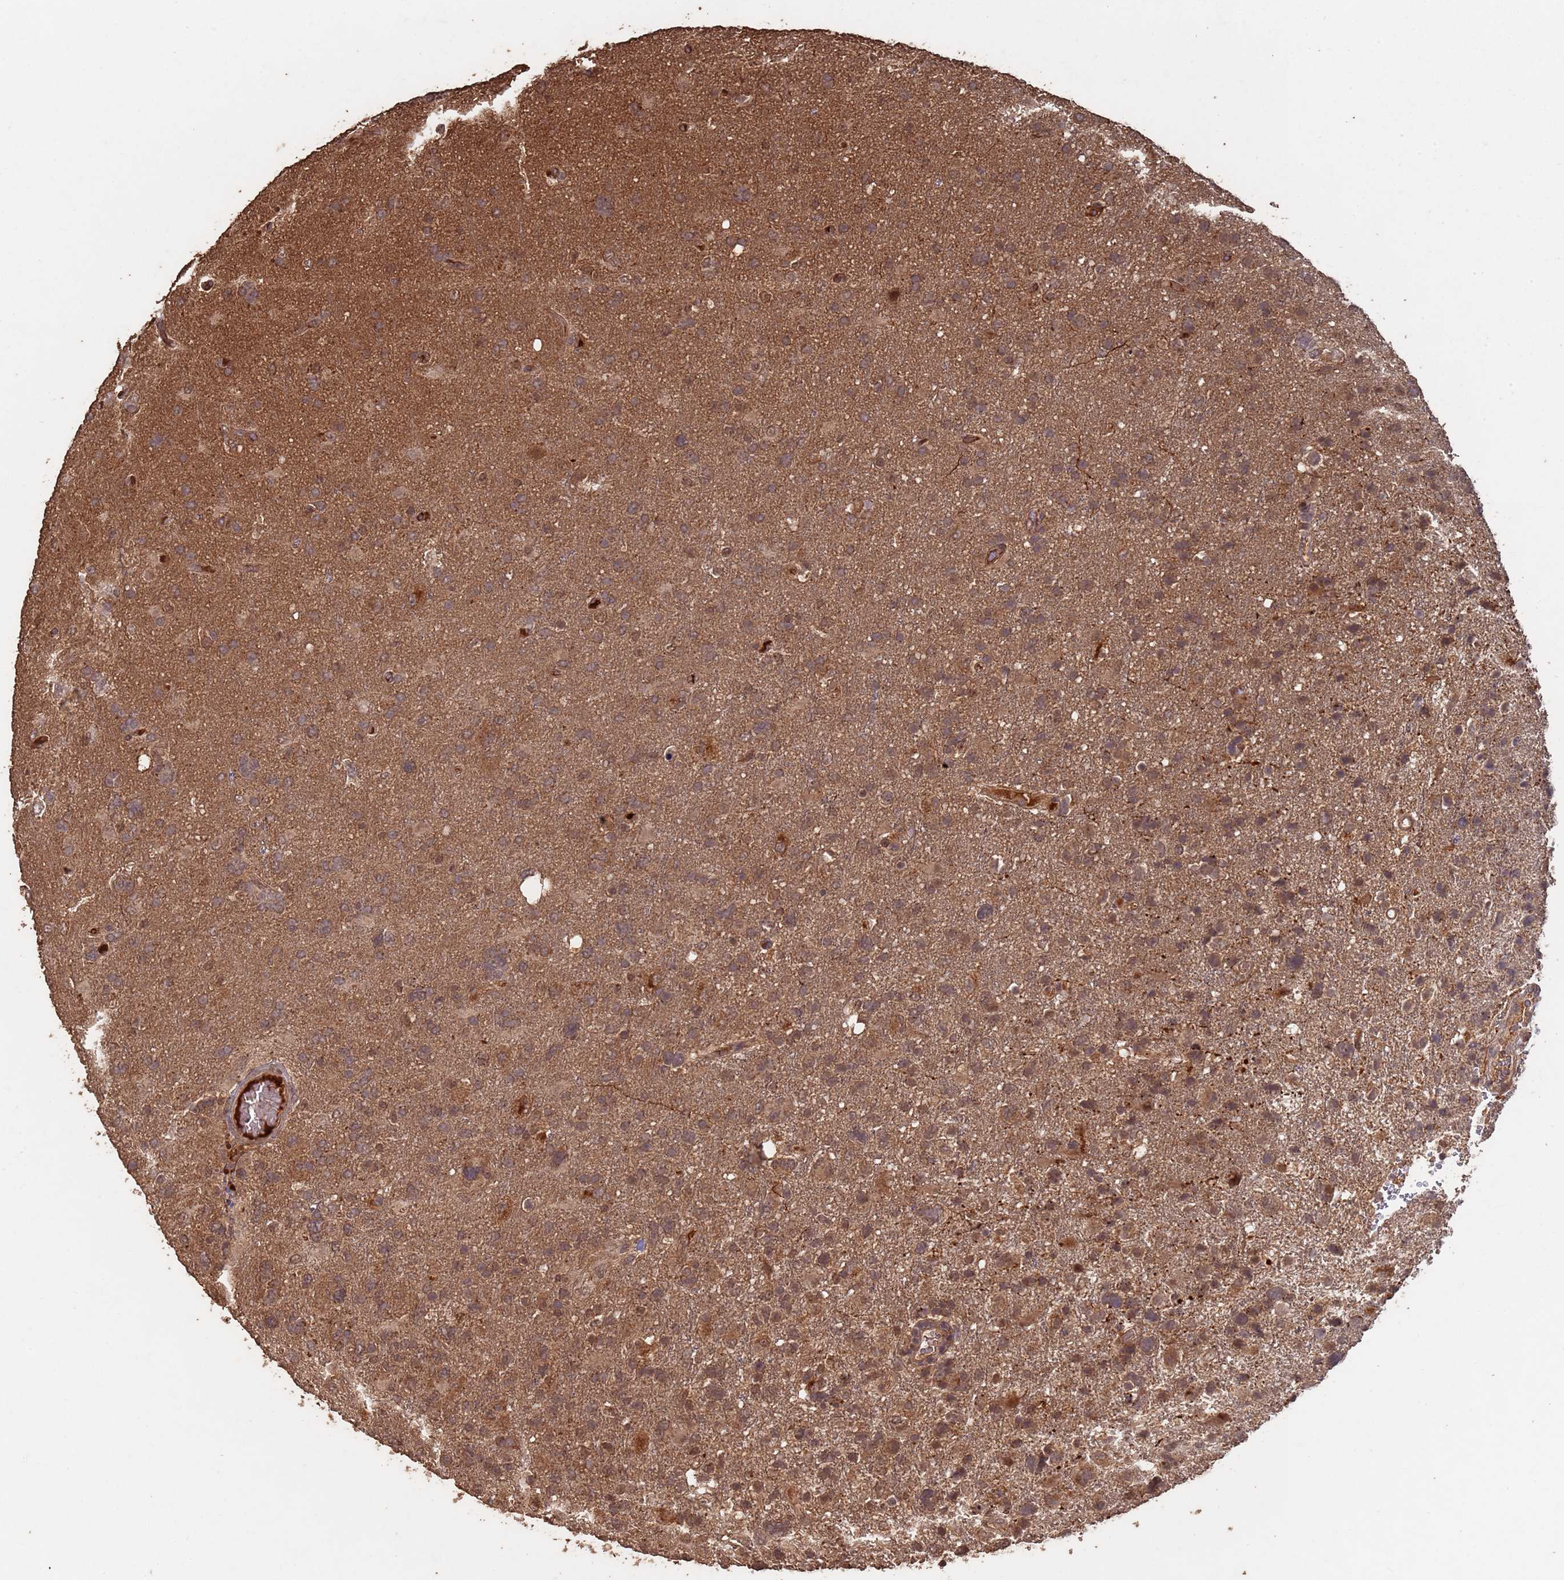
{"staining": {"intensity": "moderate", "quantity": "25%-75%", "location": "cytoplasmic/membranous,nuclear"}, "tissue": "glioma", "cell_type": "Tumor cells", "image_type": "cancer", "snomed": [{"axis": "morphology", "description": "Glioma, malignant, High grade"}, {"axis": "topography", "description": "Brain"}], "caption": "Immunohistochemistry micrograph of human high-grade glioma (malignant) stained for a protein (brown), which exhibits medium levels of moderate cytoplasmic/membranous and nuclear staining in about 25%-75% of tumor cells.", "gene": "FRAT1", "patient": {"sex": "male", "age": 61}}